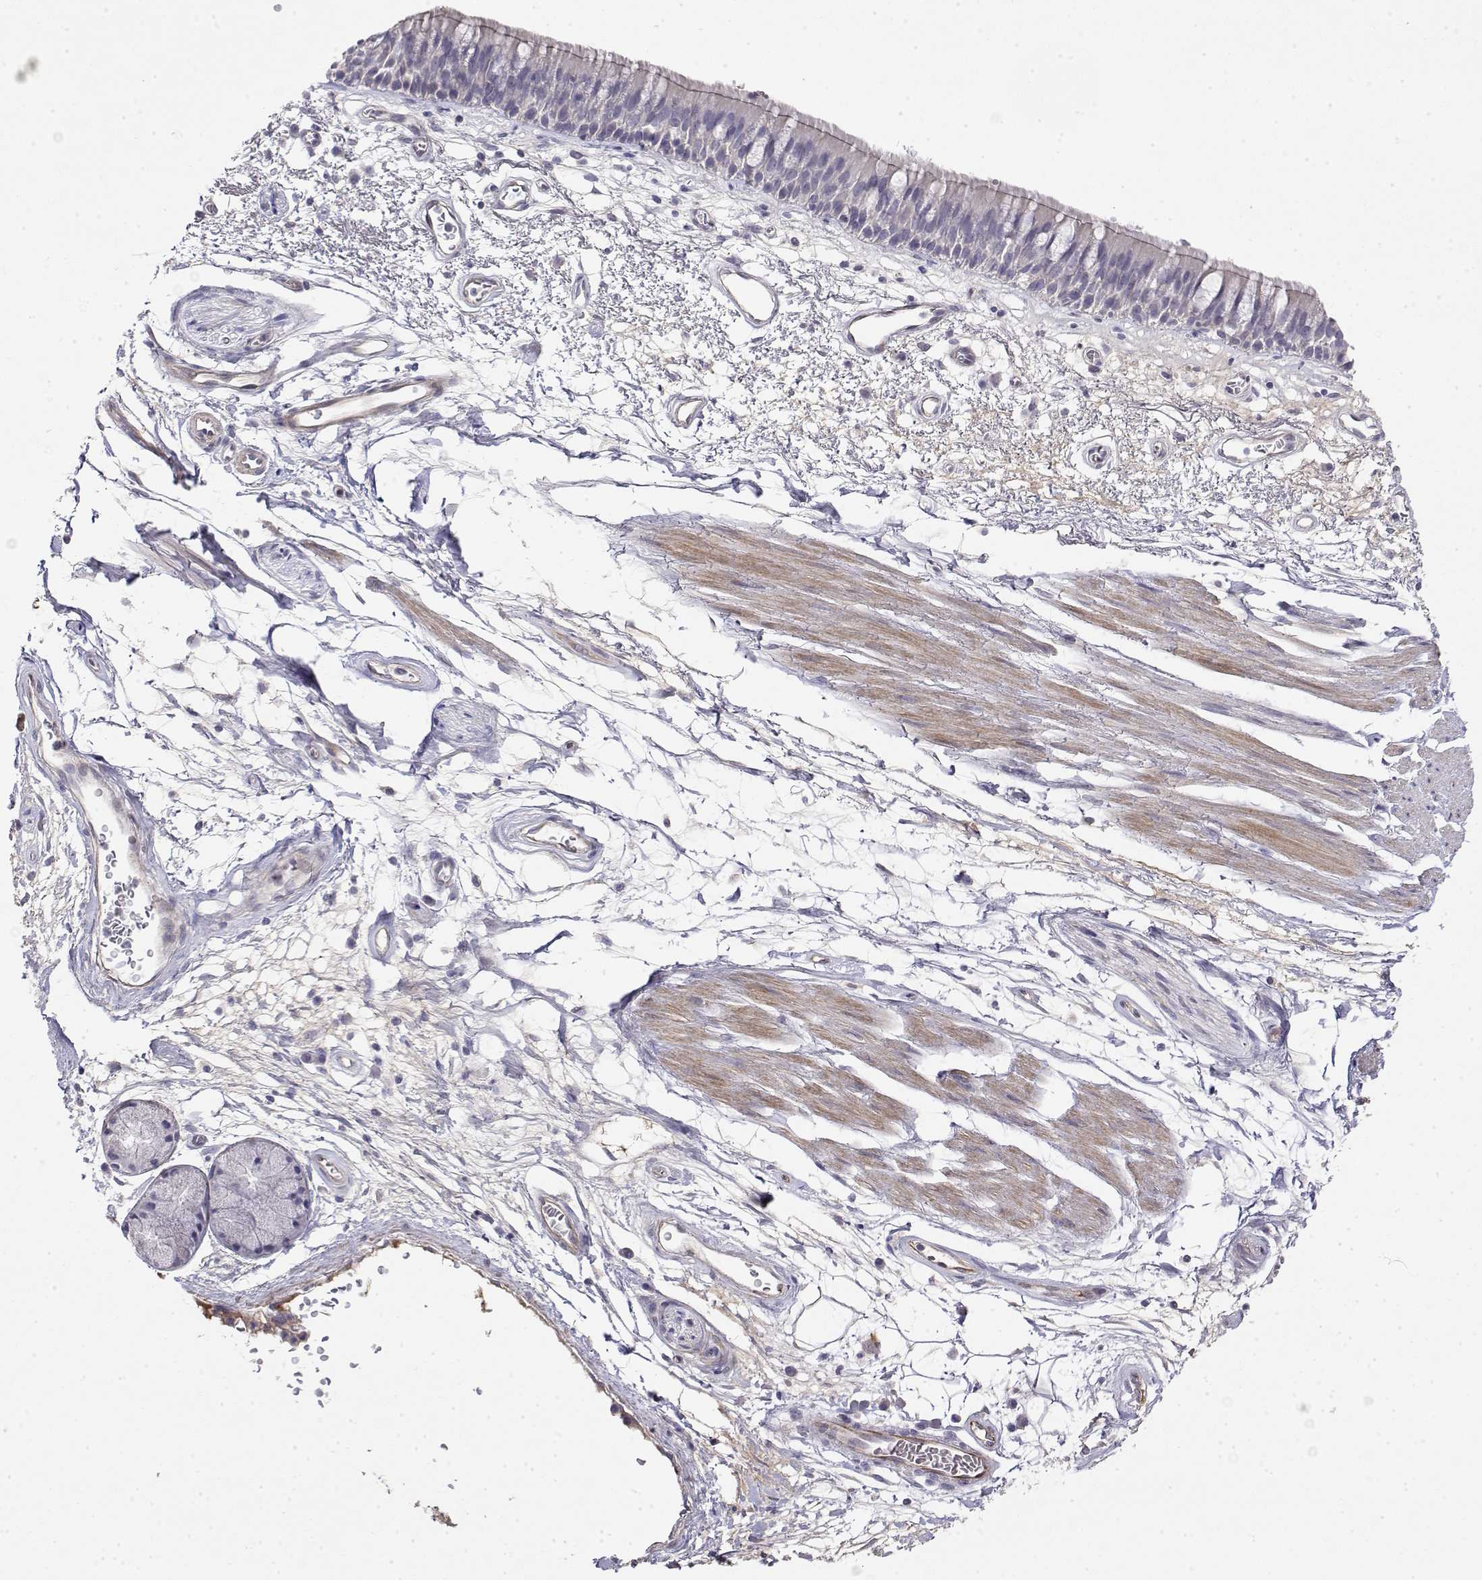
{"staining": {"intensity": "negative", "quantity": "none", "location": "none"}, "tissue": "bronchus", "cell_type": "Respiratory epithelial cells", "image_type": "normal", "snomed": [{"axis": "morphology", "description": "Normal tissue, NOS"}, {"axis": "morphology", "description": "Squamous cell carcinoma, NOS"}, {"axis": "topography", "description": "Cartilage tissue"}, {"axis": "topography", "description": "Bronchus"}, {"axis": "topography", "description": "Lung"}], "caption": "Immunohistochemistry image of benign bronchus: bronchus stained with DAB demonstrates no significant protein positivity in respiratory epithelial cells.", "gene": "GGACT", "patient": {"sex": "male", "age": 66}}